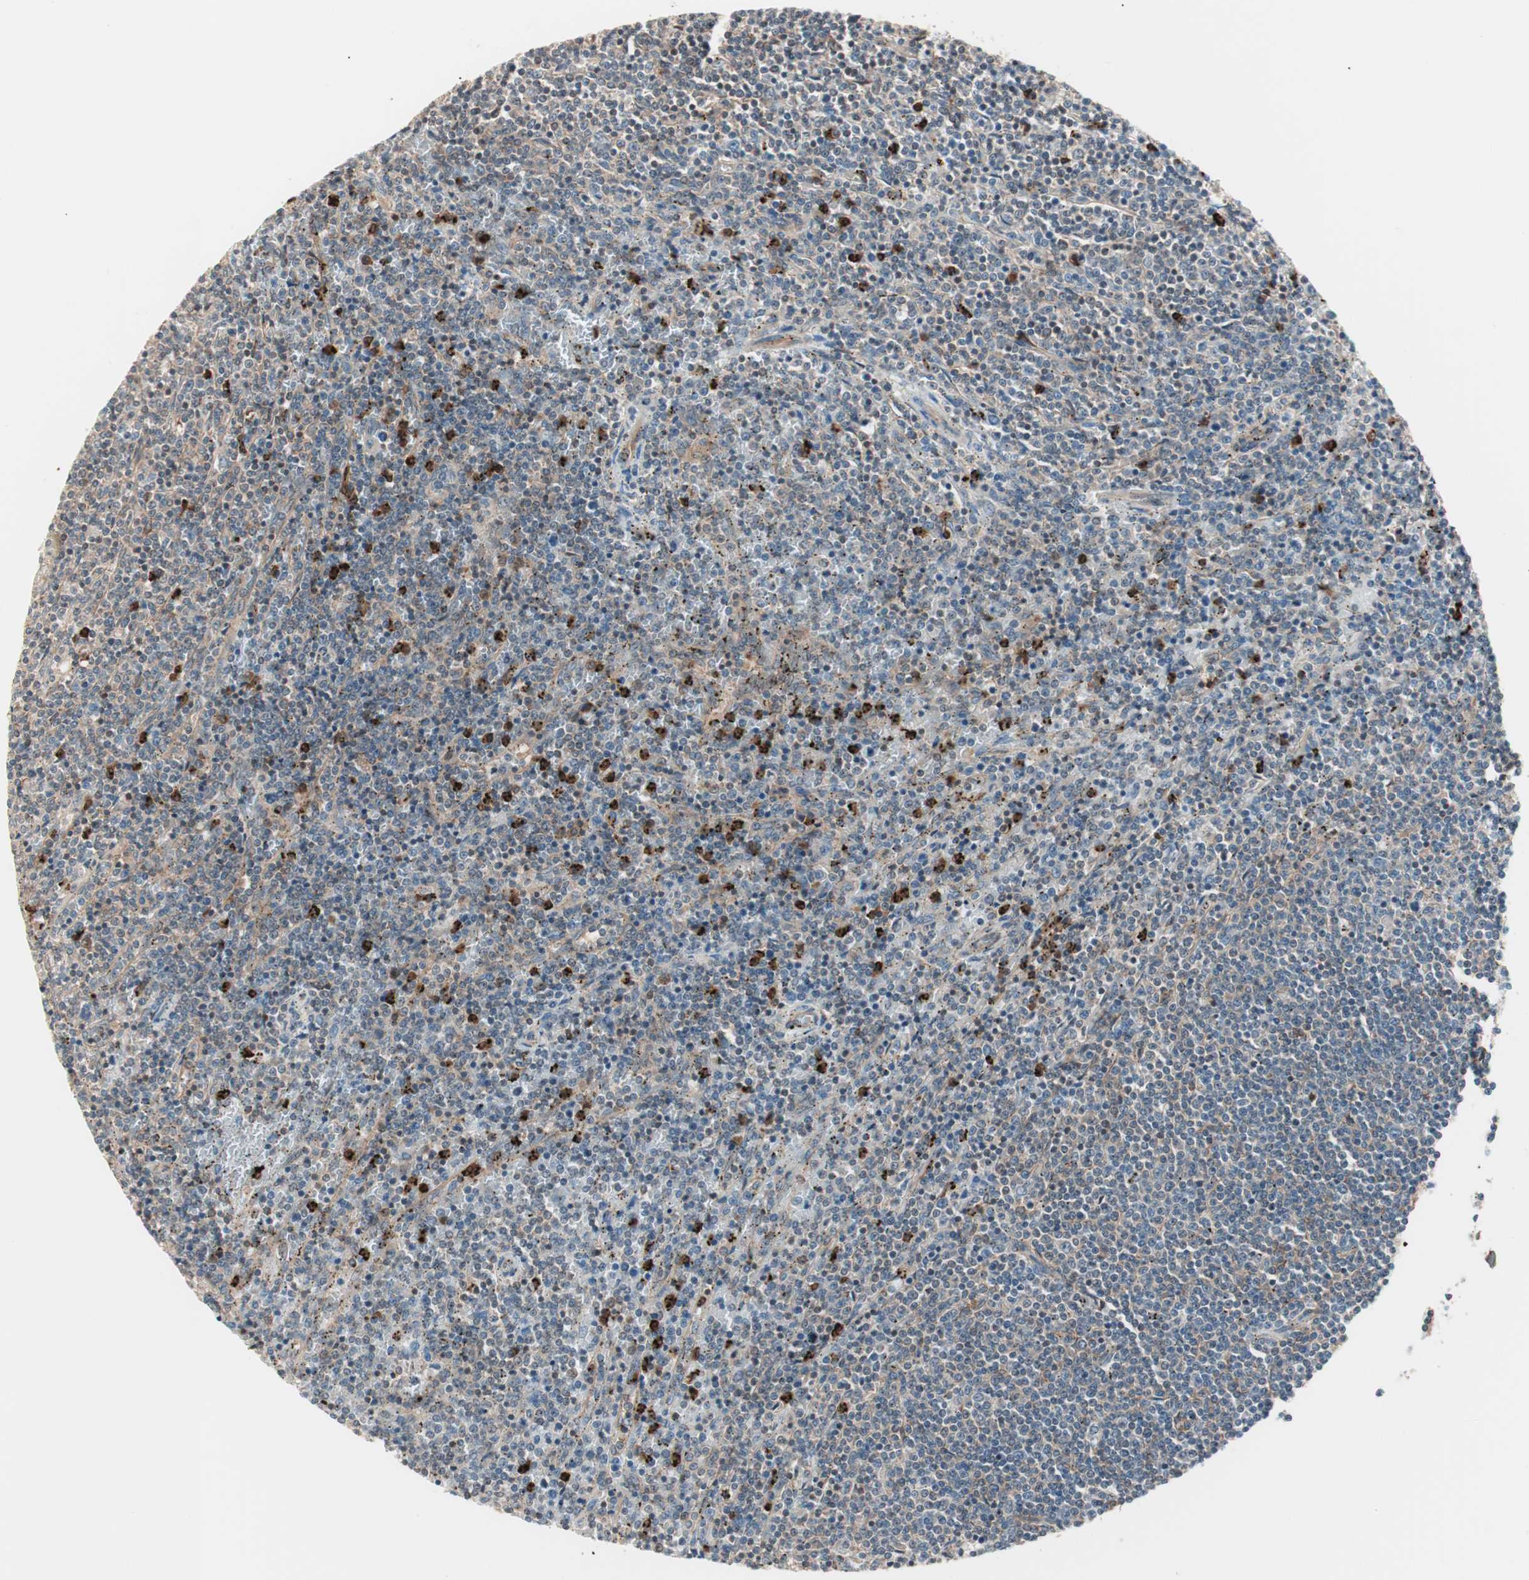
{"staining": {"intensity": "weak", "quantity": "25%-75%", "location": "cytoplasmic/membranous"}, "tissue": "lymphoma", "cell_type": "Tumor cells", "image_type": "cancer", "snomed": [{"axis": "morphology", "description": "Malignant lymphoma, non-Hodgkin's type, Low grade"}, {"axis": "topography", "description": "Spleen"}], "caption": "IHC (DAB) staining of human lymphoma shows weak cytoplasmic/membranous protein staining in about 25%-75% of tumor cells.", "gene": "TSG101", "patient": {"sex": "female", "age": 50}}